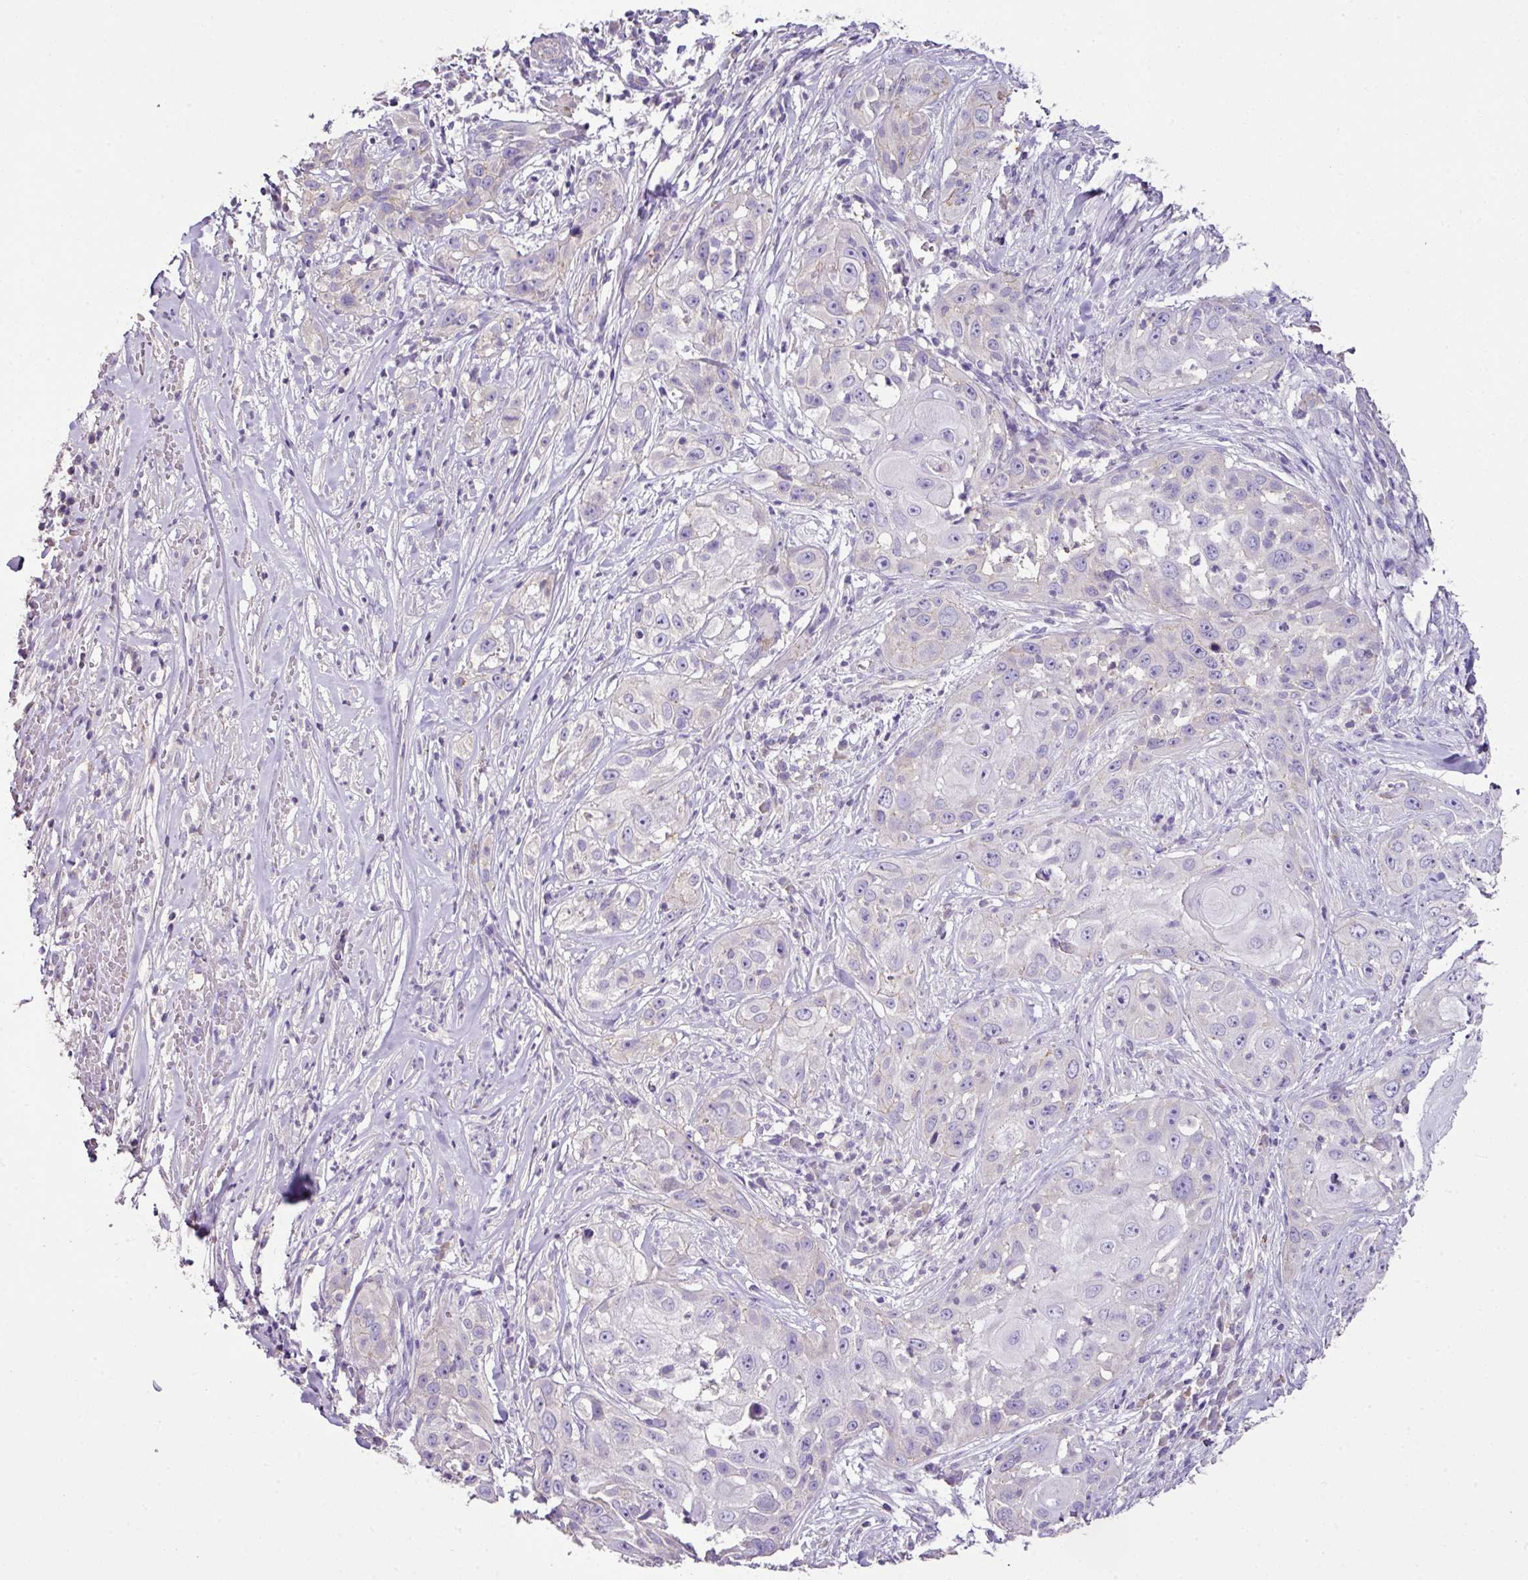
{"staining": {"intensity": "negative", "quantity": "none", "location": "none"}, "tissue": "skin cancer", "cell_type": "Tumor cells", "image_type": "cancer", "snomed": [{"axis": "morphology", "description": "Squamous cell carcinoma, NOS"}, {"axis": "topography", "description": "Skin"}], "caption": "Immunohistochemical staining of human skin cancer shows no significant expression in tumor cells.", "gene": "AGR3", "patient": {"sex": "female", "age": 44}}